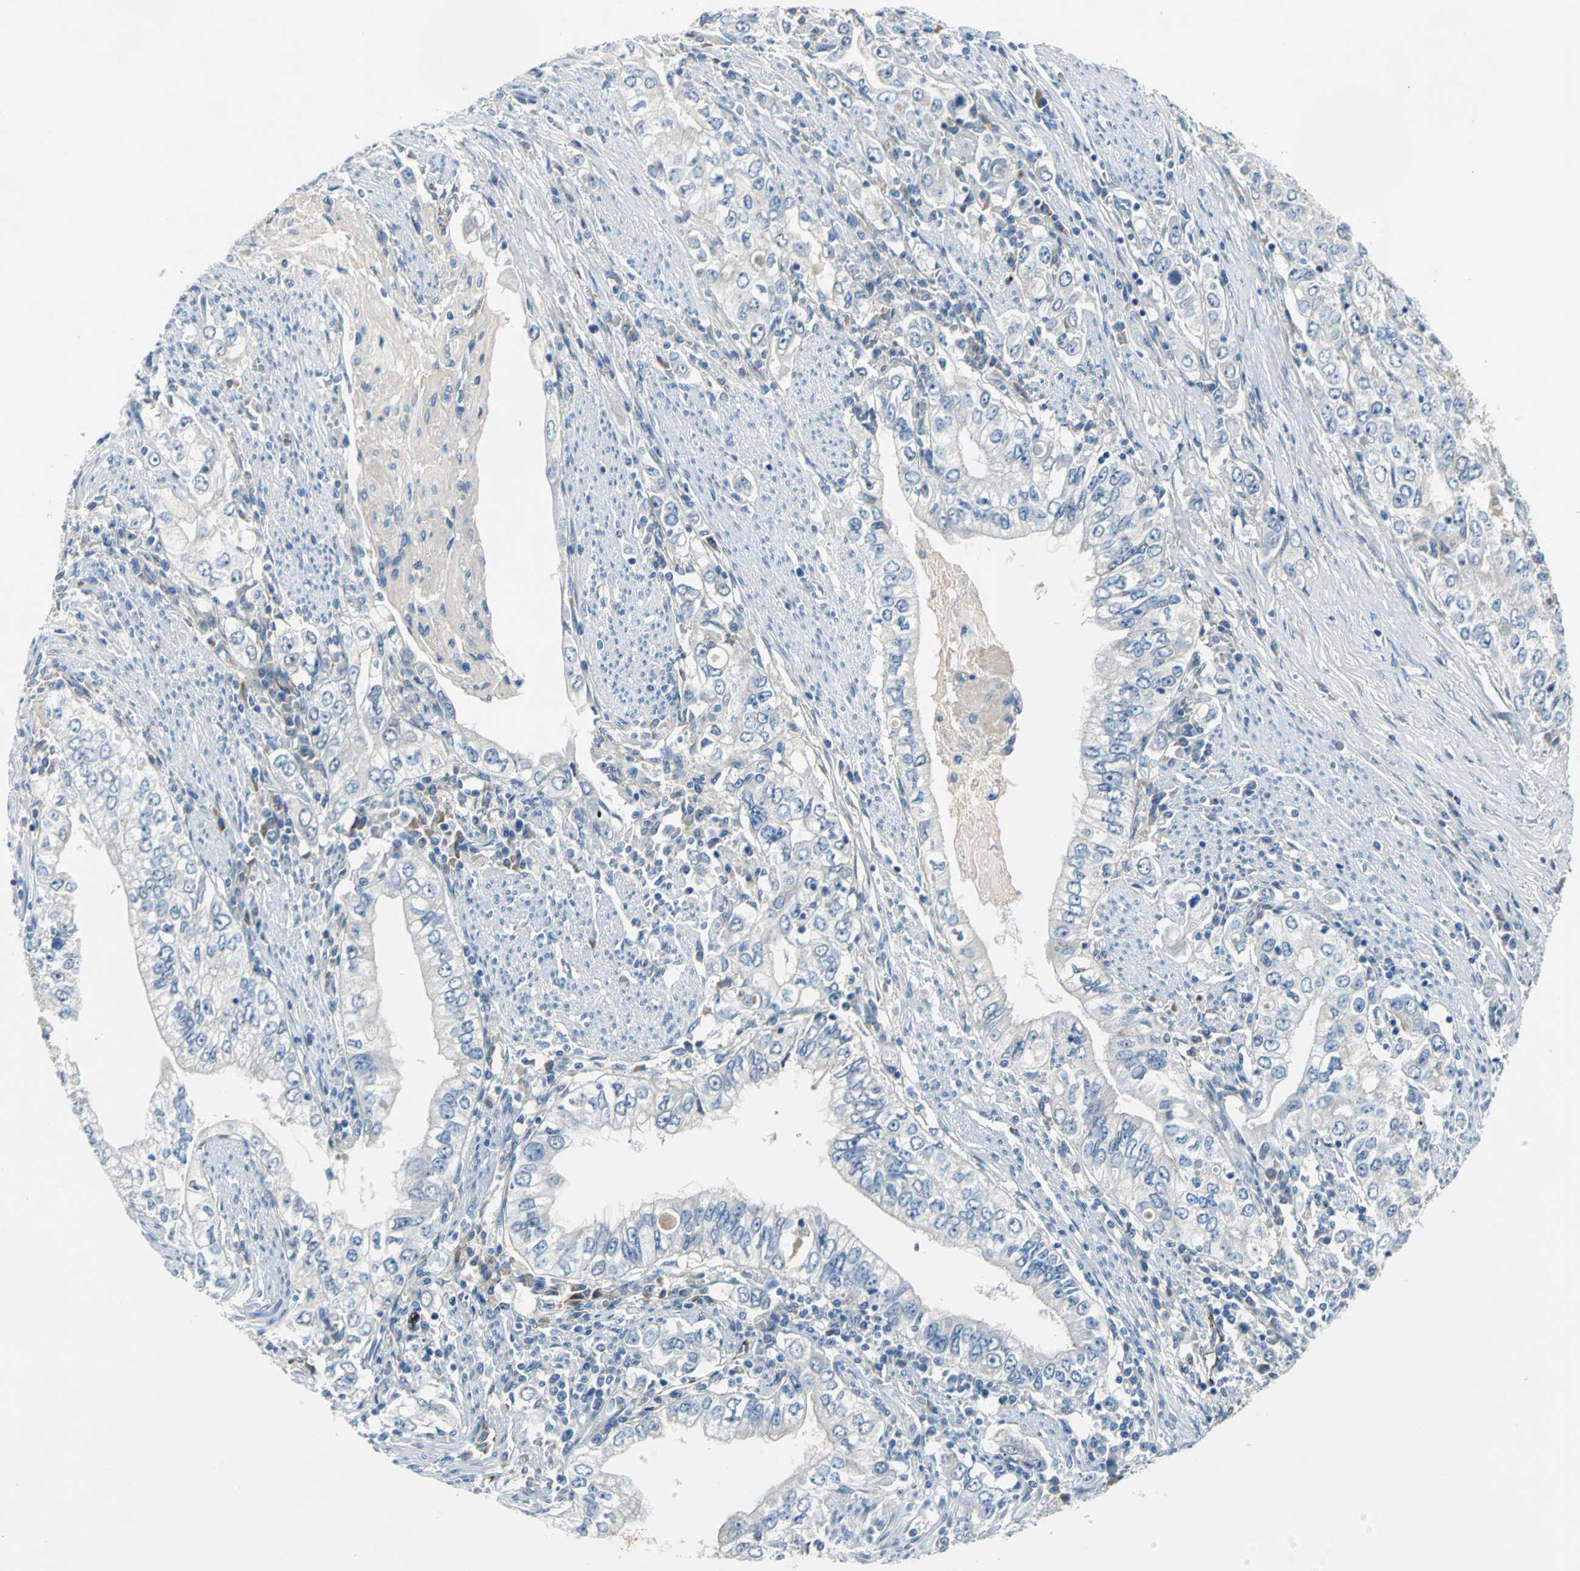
{"staining": {"intensity": "negative", "quantity": "none", "location": "none"}, "tissue": "stomach cancer", "cell_type": "Tumor cells", "image_type": "cancer", "snomed": [{"axis": "morphology", "description": "Adenocarcinoma, NOS"}, {"axis": "topography", "description": "Stomach, lower"}], "caption": "Human stomach cancer (adenocarcinoma) stained for a protein using immunohistochemistry (IHC) exhibits no positivity in tumor cells.", "gene": "SELP", "patient": {"sex": "female", "age": 72}}